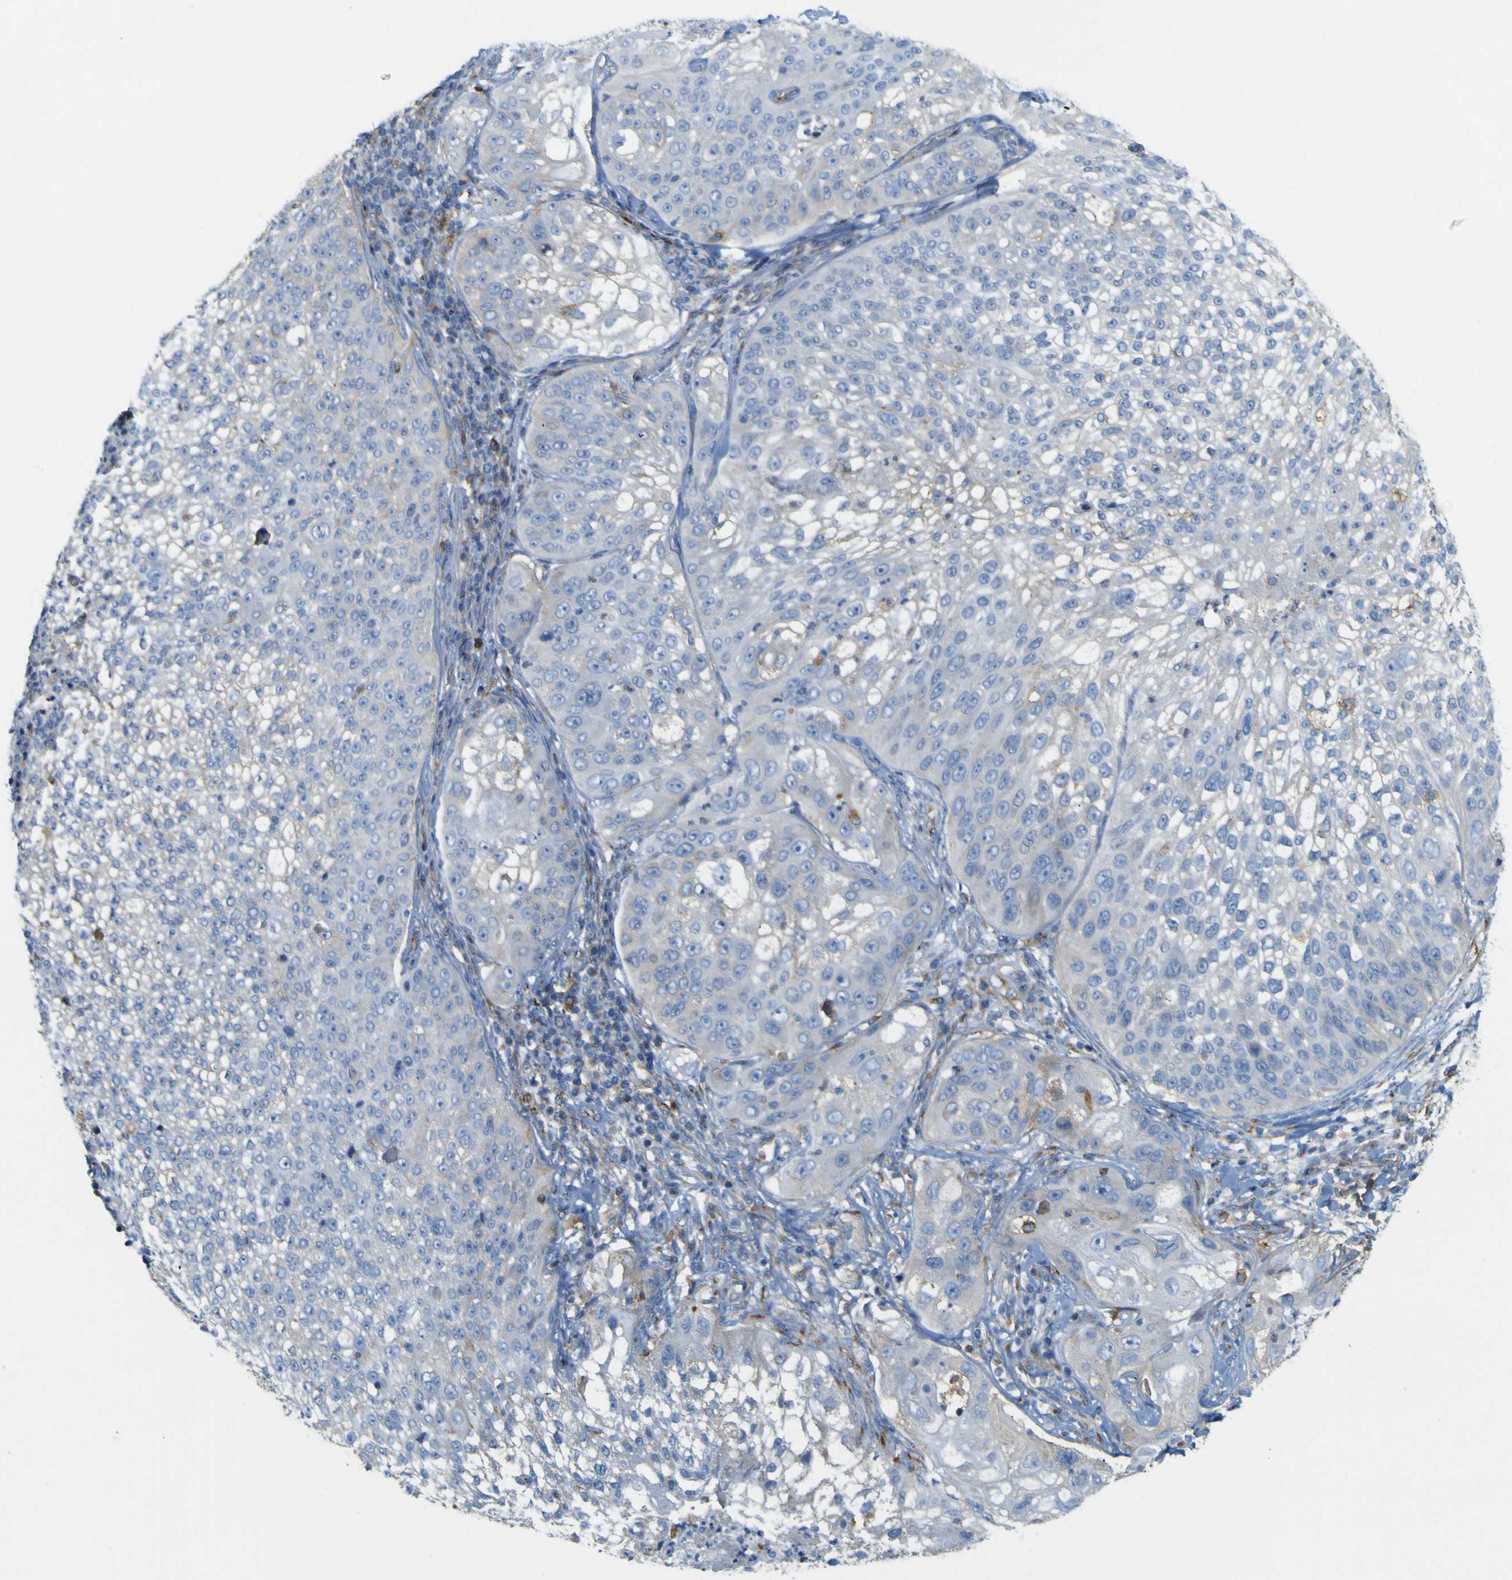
{"staining": {"intensity": "negative", "quantity": "none", "location": "none"}, "tissue": "lung cancer", "cell_type": "Tumor cells", "image_type": "cancer", "snomed": [{"axis": "morphology", "description": "Inflammation, NOS"}, {"axis": "morphology", "description": "Squamous cell carcinoma, NOS"}, {"axis": "topography", "description": "Lymph node"}, {"axis": "topography", "description": "Soft tissue"}, {"axis": "topography", "description": "Lung"}], "caption": "IHC of lung cancer exhibits no staining in tumor cells.", "gene": "IGF2R", "patient": {"sex": "male", "age": 66}}